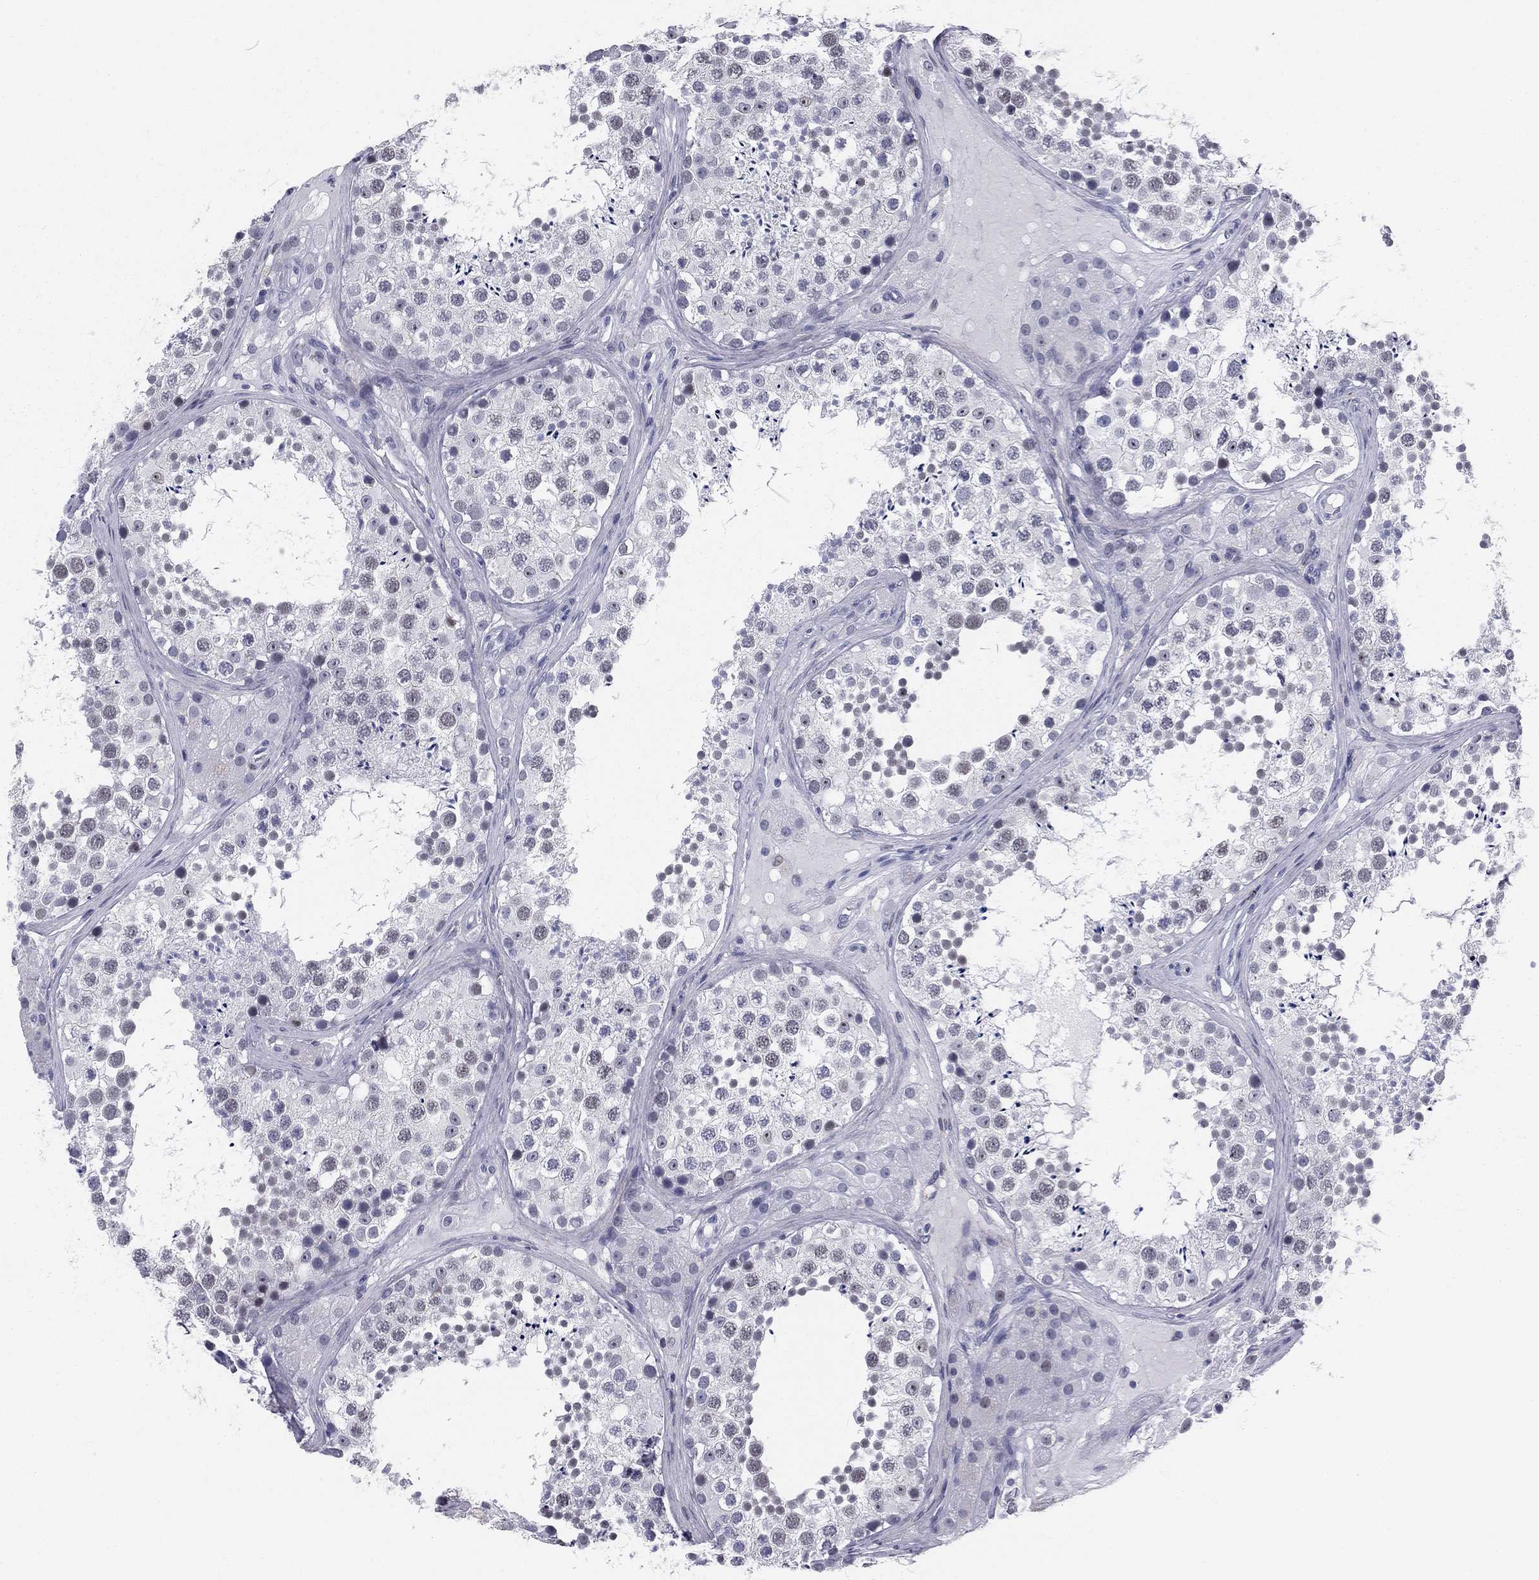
{"staining": {"intensity": "negative", "quantity": "none", "location": "none"}, "tissue": "testis", "cell_type": "Cells in seminiferous ducts", "image_type": "normal", "snomed": [{"axis": "morphology", "description": "Normal tissue, NOS"}, {"axis": "topography", "description": "Testis"}], "caption": "A high-resolution micrograph shows immunohistochemistry (IHC) staining of benign testis, which reveals no significant staining in cells in seminiferous ducts. Brightfield microscopy of IHC stained with DAB (brown) and hematoxylin (blue), captured at high magnification.", "gene": "HLA", "patient": {"sex": "male", "age": 41}}